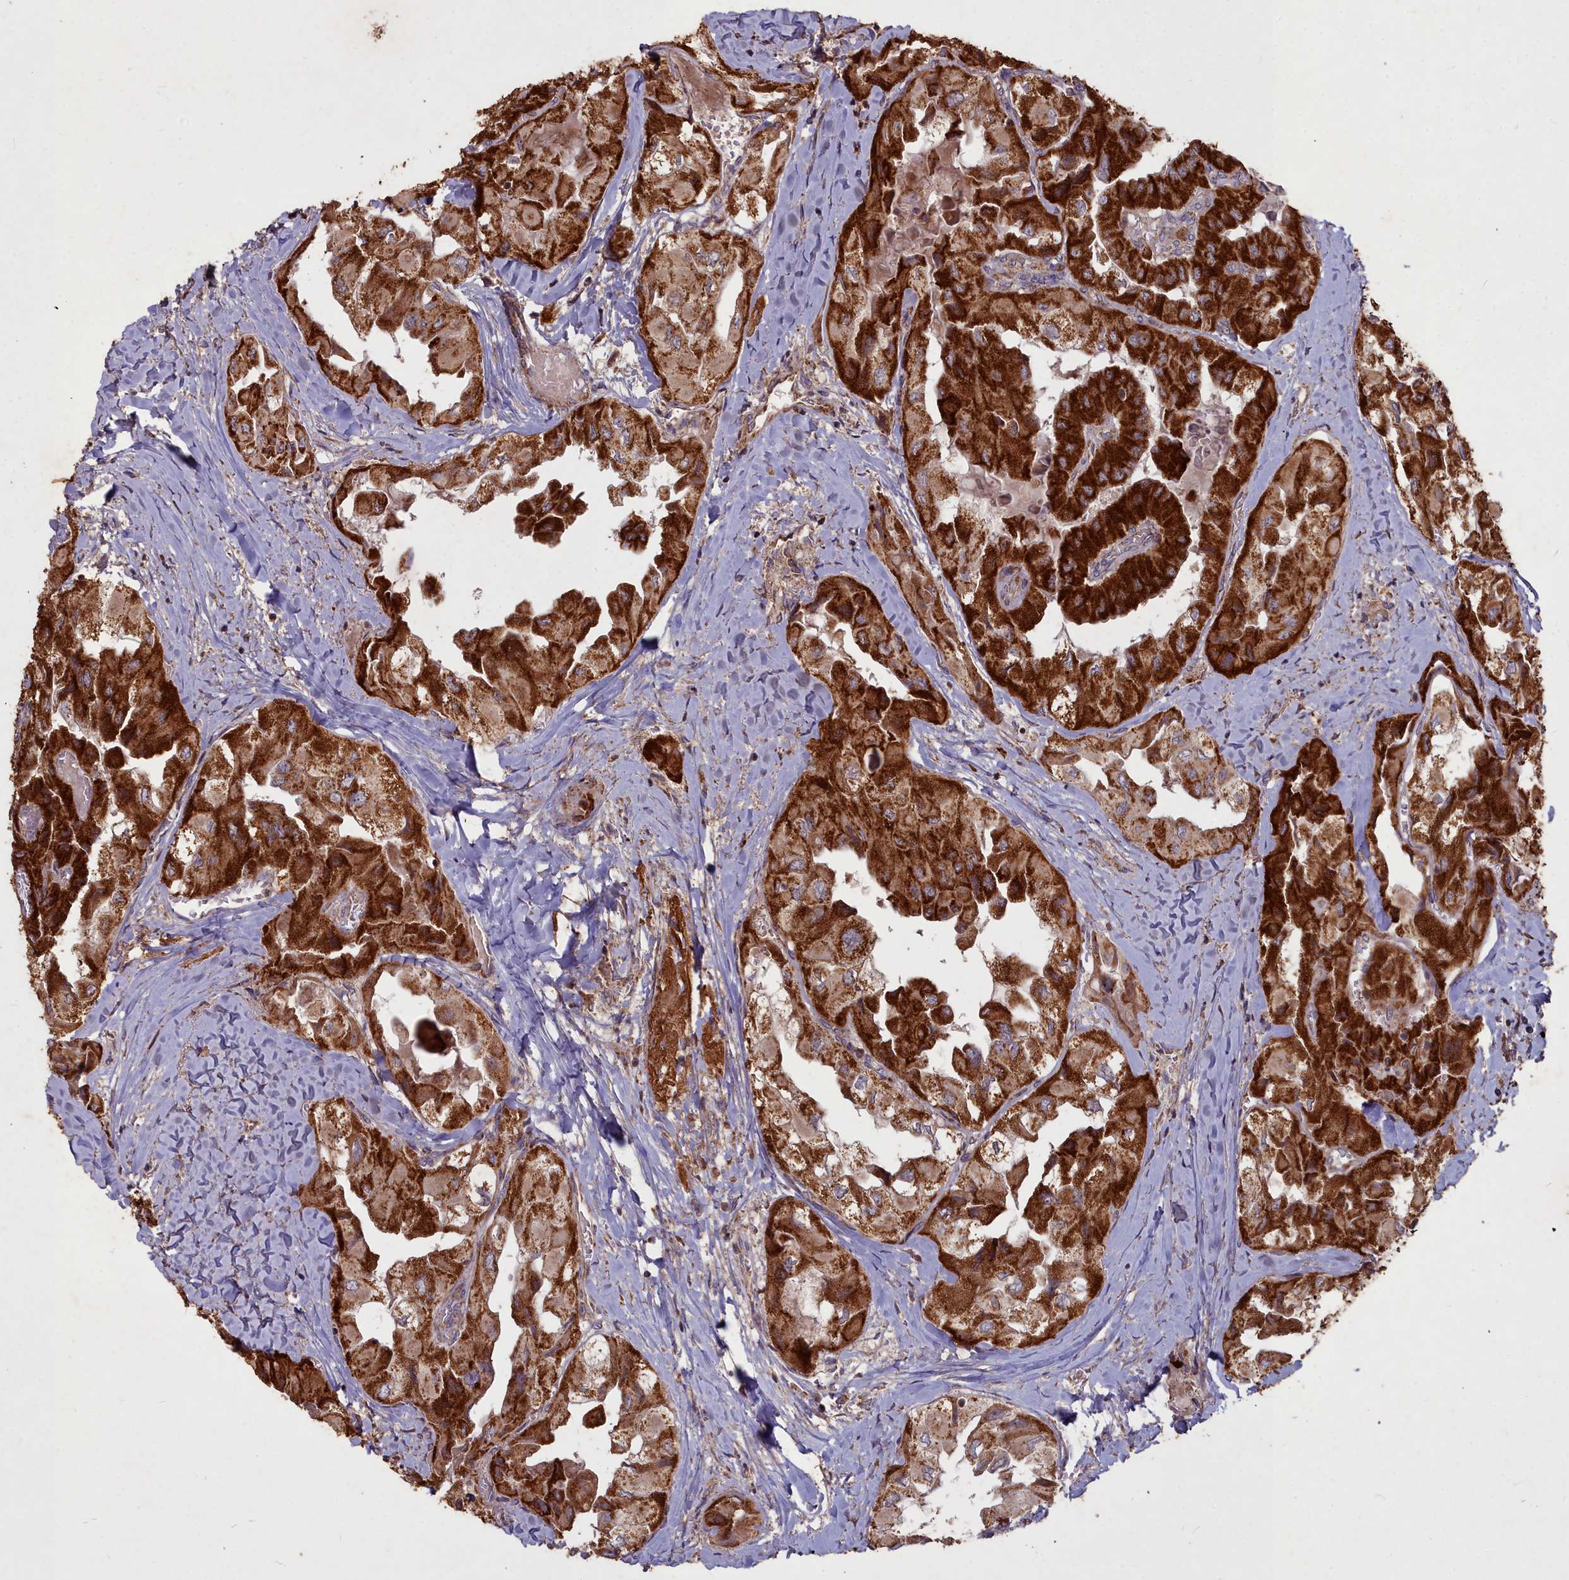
{"staining": {"intensity": "strong", "quantity": ">75%", "location": "cytoplasmic/membranous"}, "tissue": "thyroid cancer", "cell_type": "Tumor cells", "image_type": "cancer", "snomed": [{"axis": "morphology", "description": "Normal tissue, NOS"}, {"axis": "morphology", "description": "Papillary adenocarcinoma, NOS"}, {"axis": "topography", "description": "Thyroid gland"}], "caption": "Immunohistochemistry (IHC) photomicrograph of neoplastic tissue: thyroid cancer (papillary adenocarcinoma) stained using immunohistochemistry shows high levels of strong protein expression localized specifically in the cytoplasmic/membranous of tumor cells, appearing as a cytoplasmic/membranous brown color.", "gene": "COX11", "patient": {"sex": "female", "age": 59}}